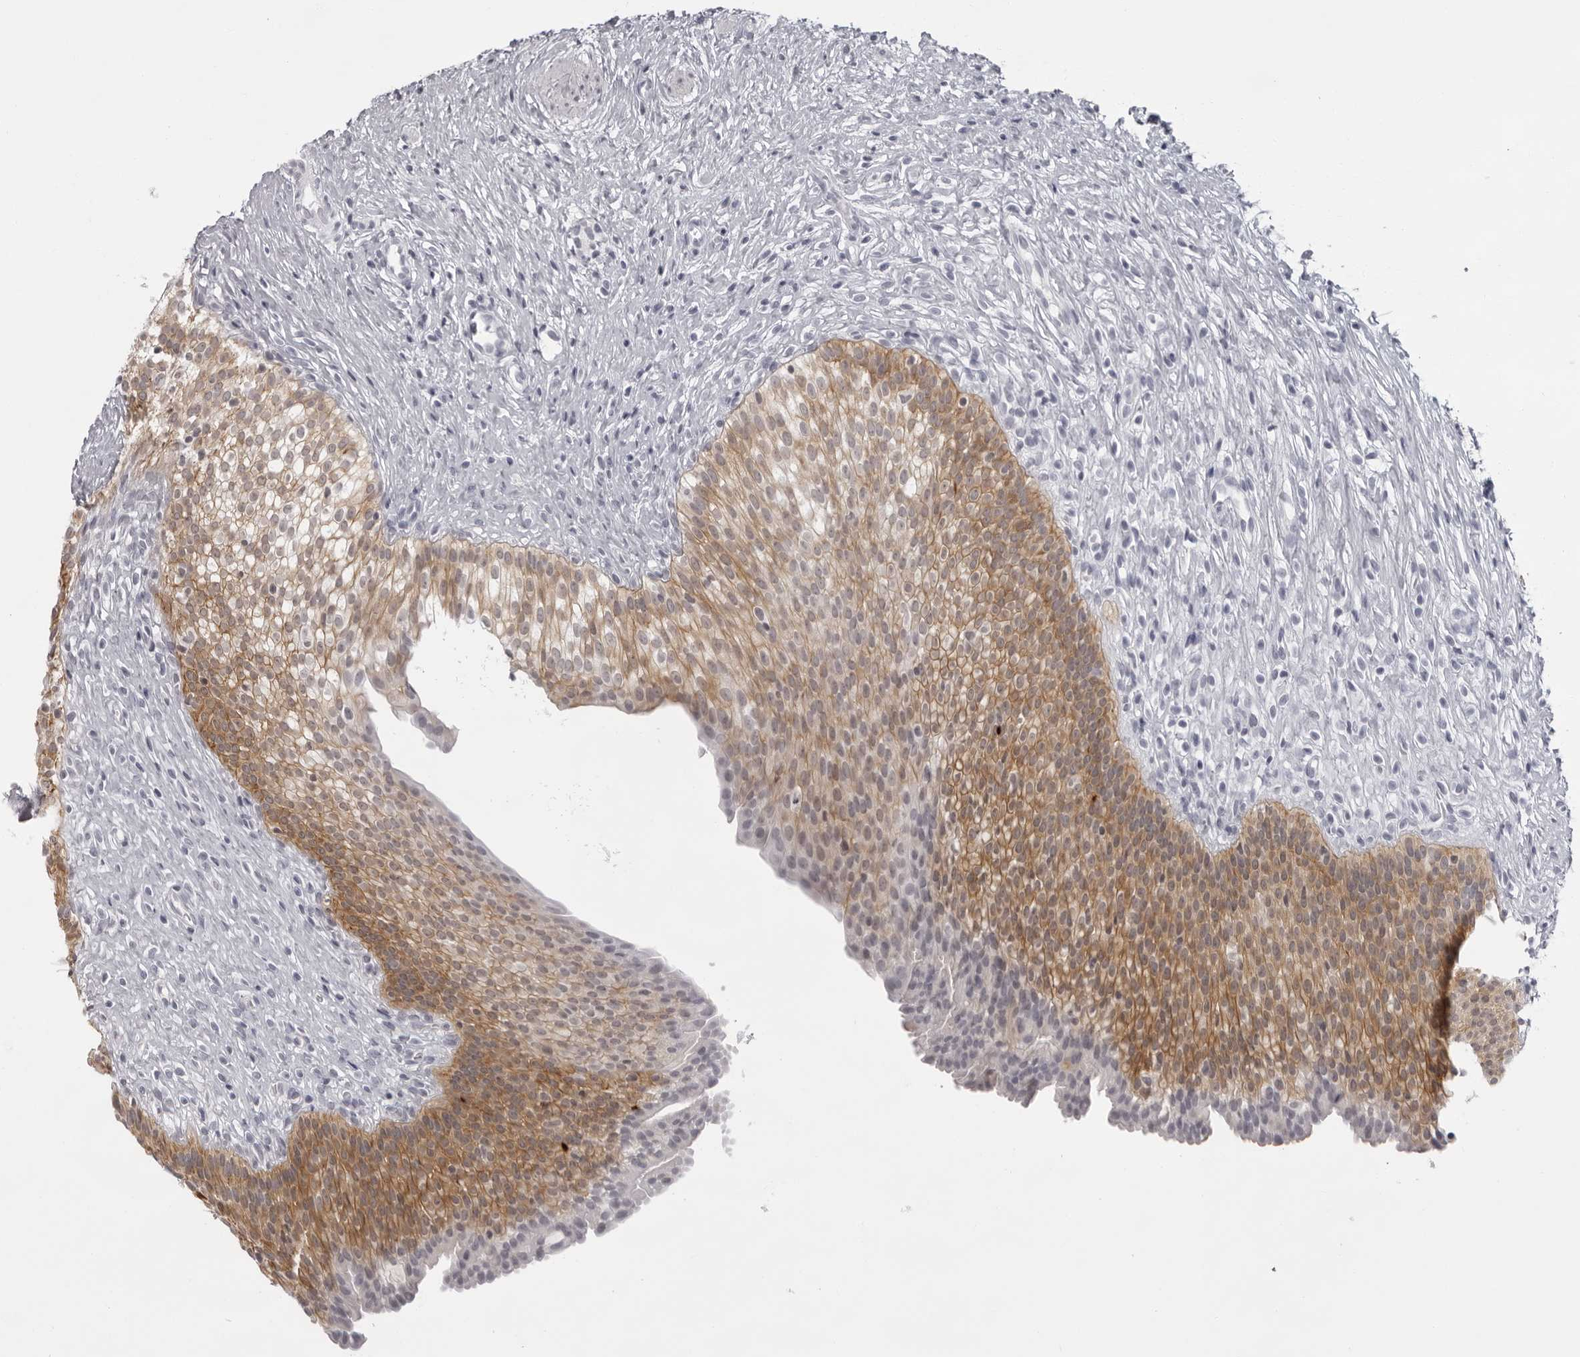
{"staining": {"intensity": "moderate", "quantity": ">75%", "location": "cytoplasmic/membranous"}, "tissue": "urinary bladder", "cell_type": "Urothelial cells", "image_type": "normal", "snomed": [{"axis": "morphology", "description": "Normal tissue, NOS"}, {"axis": "topography", "description": "Urinary bladder"}], "caption": "This photomicrograph shows benign urinary bladder stained with immunohistochemistry to label a protein in brown. The cytoplasmic/membranous of urothelial cells show moderate positivity for the protein. Nuclei are counter-stained blue.", "gene": "NUDT18", "patient": {"sex": "male", "age": 1}}